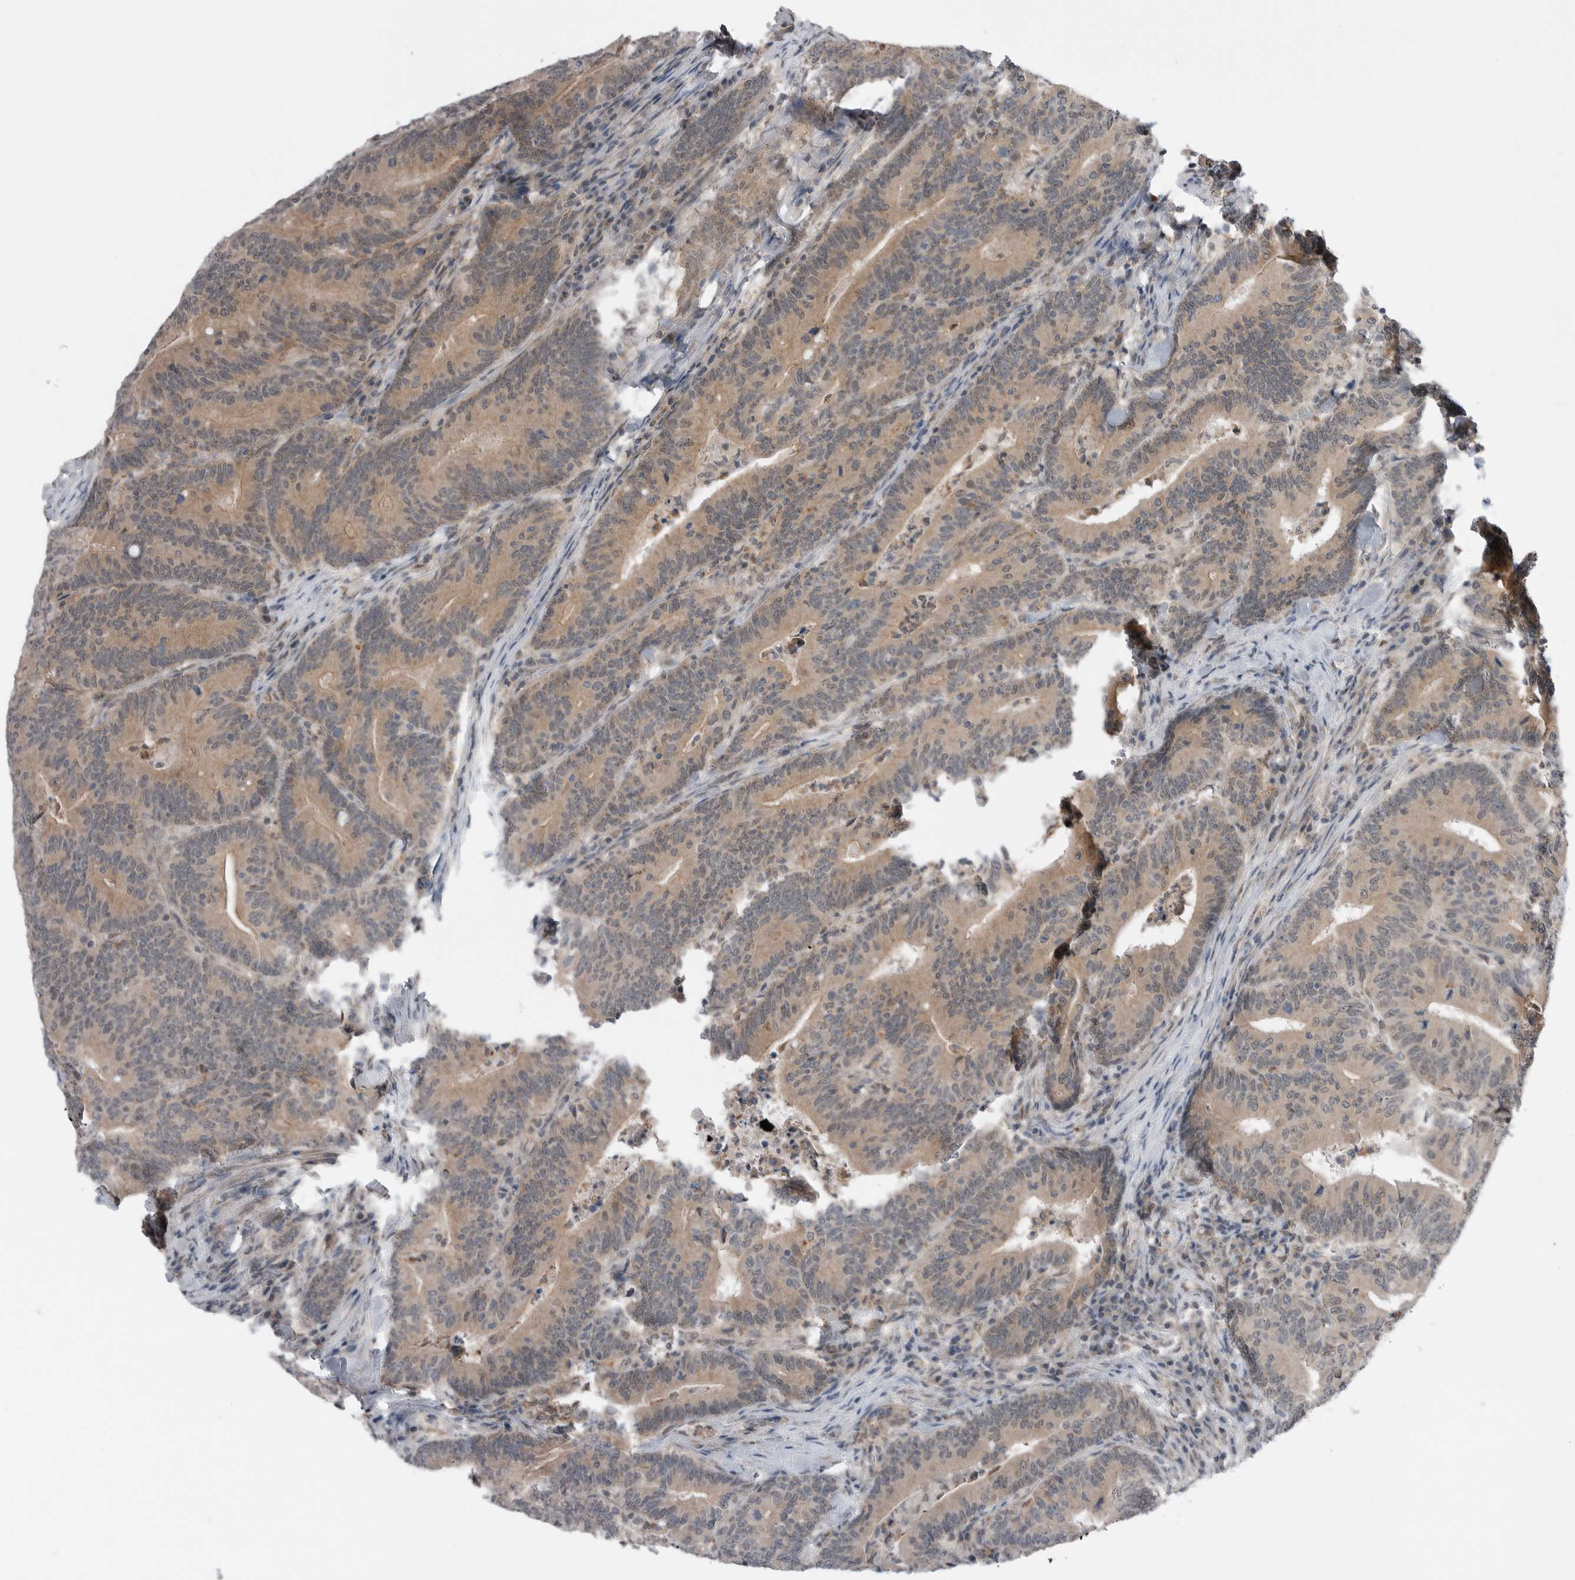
{"staining": {"intensity": "weak", "quantity": ">75%", "location": "cytoplasmic/membranous"}, "tissue": "colorectal cancer", "cell_type": "Tumor cells", "image_type": "cancer", "snomed": [{"axis": "morphology", "description": "Adenocarcinoma, NOS"}, {"axis": "topography", "description": "Colon"}], "caption": "This is an image of immunohistochemistry staining of colorectal adenocarcinoma, which shows weak staining in the cytoplasmic/membranous of tumor cells.", "gene": "NTAQ1", "patient": {"sex": "female", "age": 66}}